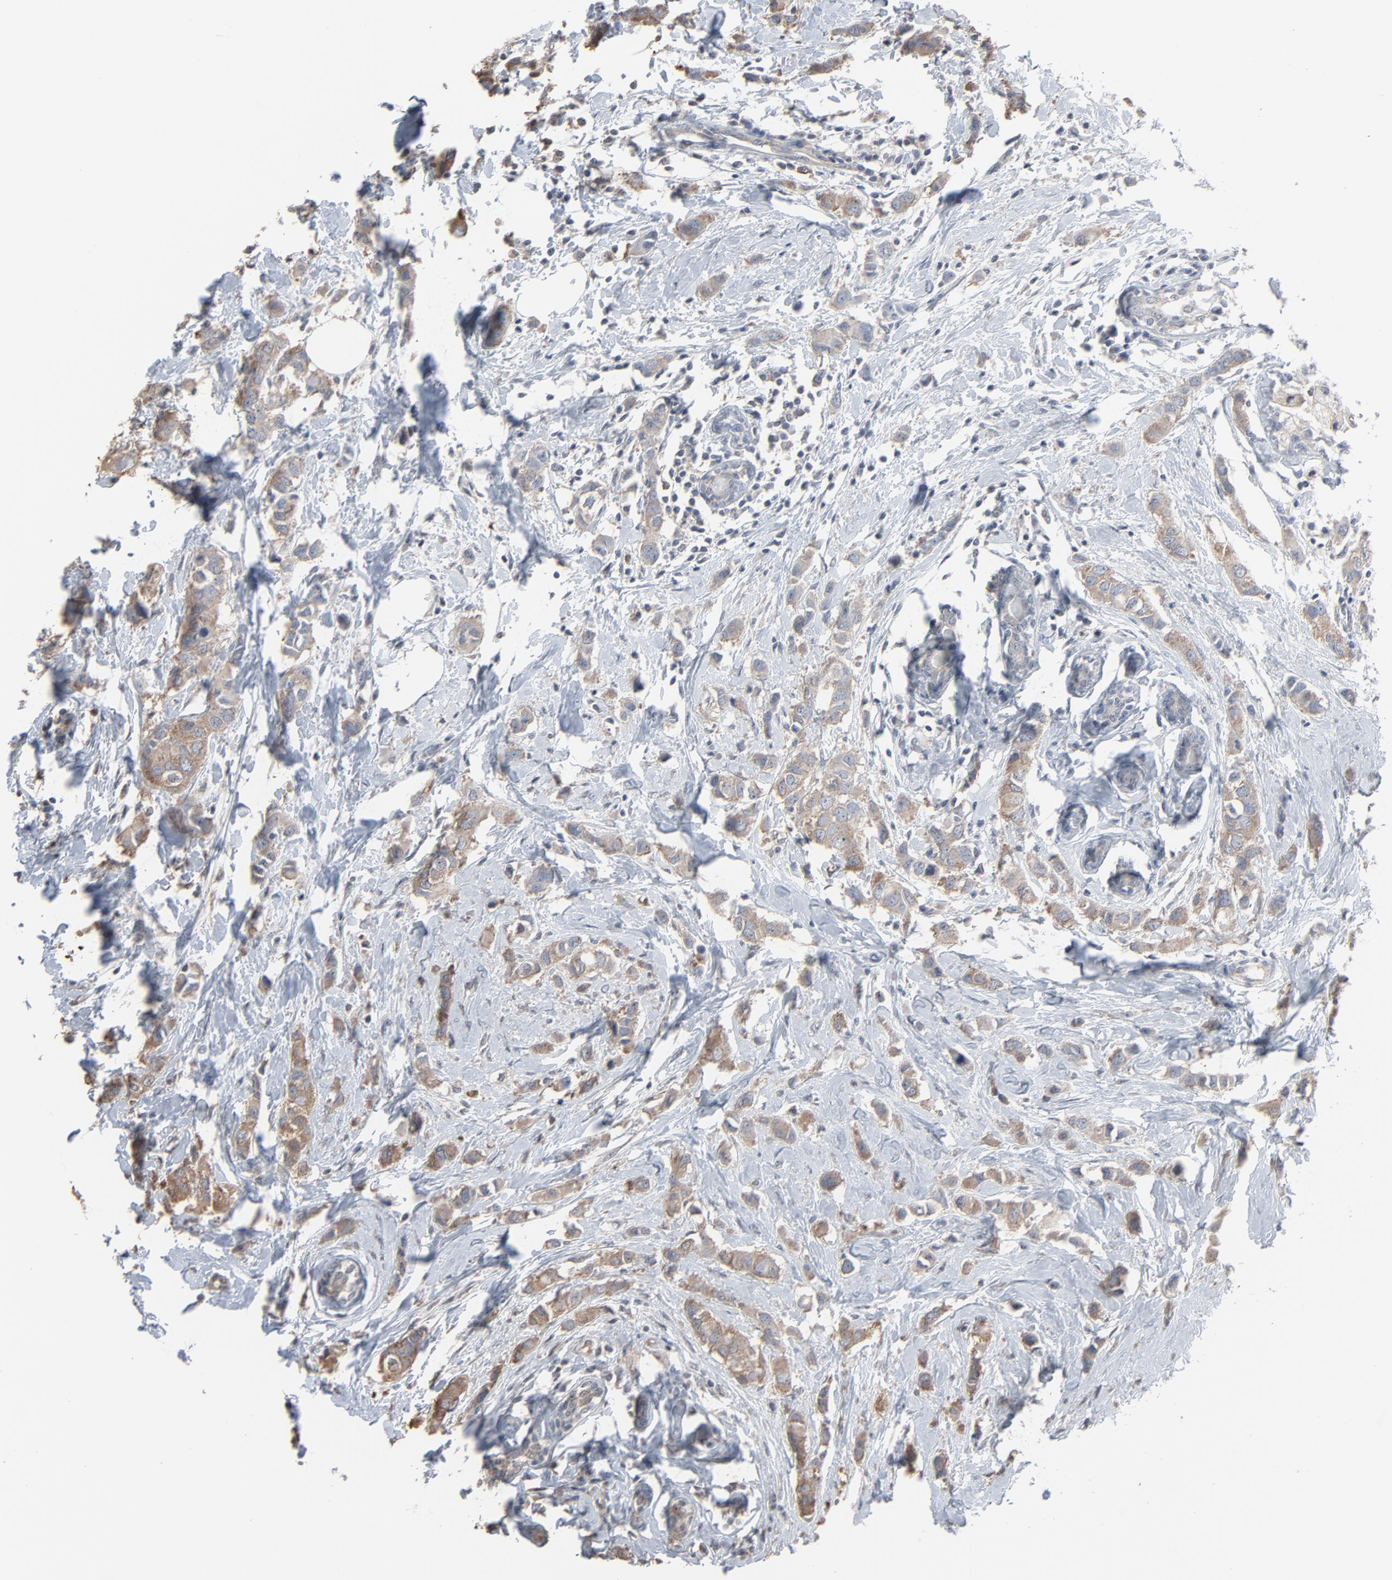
{"staining": {"intensity": "weak", "quantity": ">75%", "location": "cytoplasmic/membranous"}, "tissue": "breast cancer", "cell_type": "Tumor cells", "image_type": "cancer", "snomed": [{"axis": "morphology", "description": "Normal tissue, NOS"}, {"axis": "morphology", "description": "Duct carcinoma"}, {"axis": "topography", "description": "Breast"}], "caption": "Protein staining shows weak cytoplasmic/membranous expression in approximately >75% of tumor cells in breast intraductal carcinoma.", "gene": "CCT5", "patient": {"sex": "female", "age": 50}}